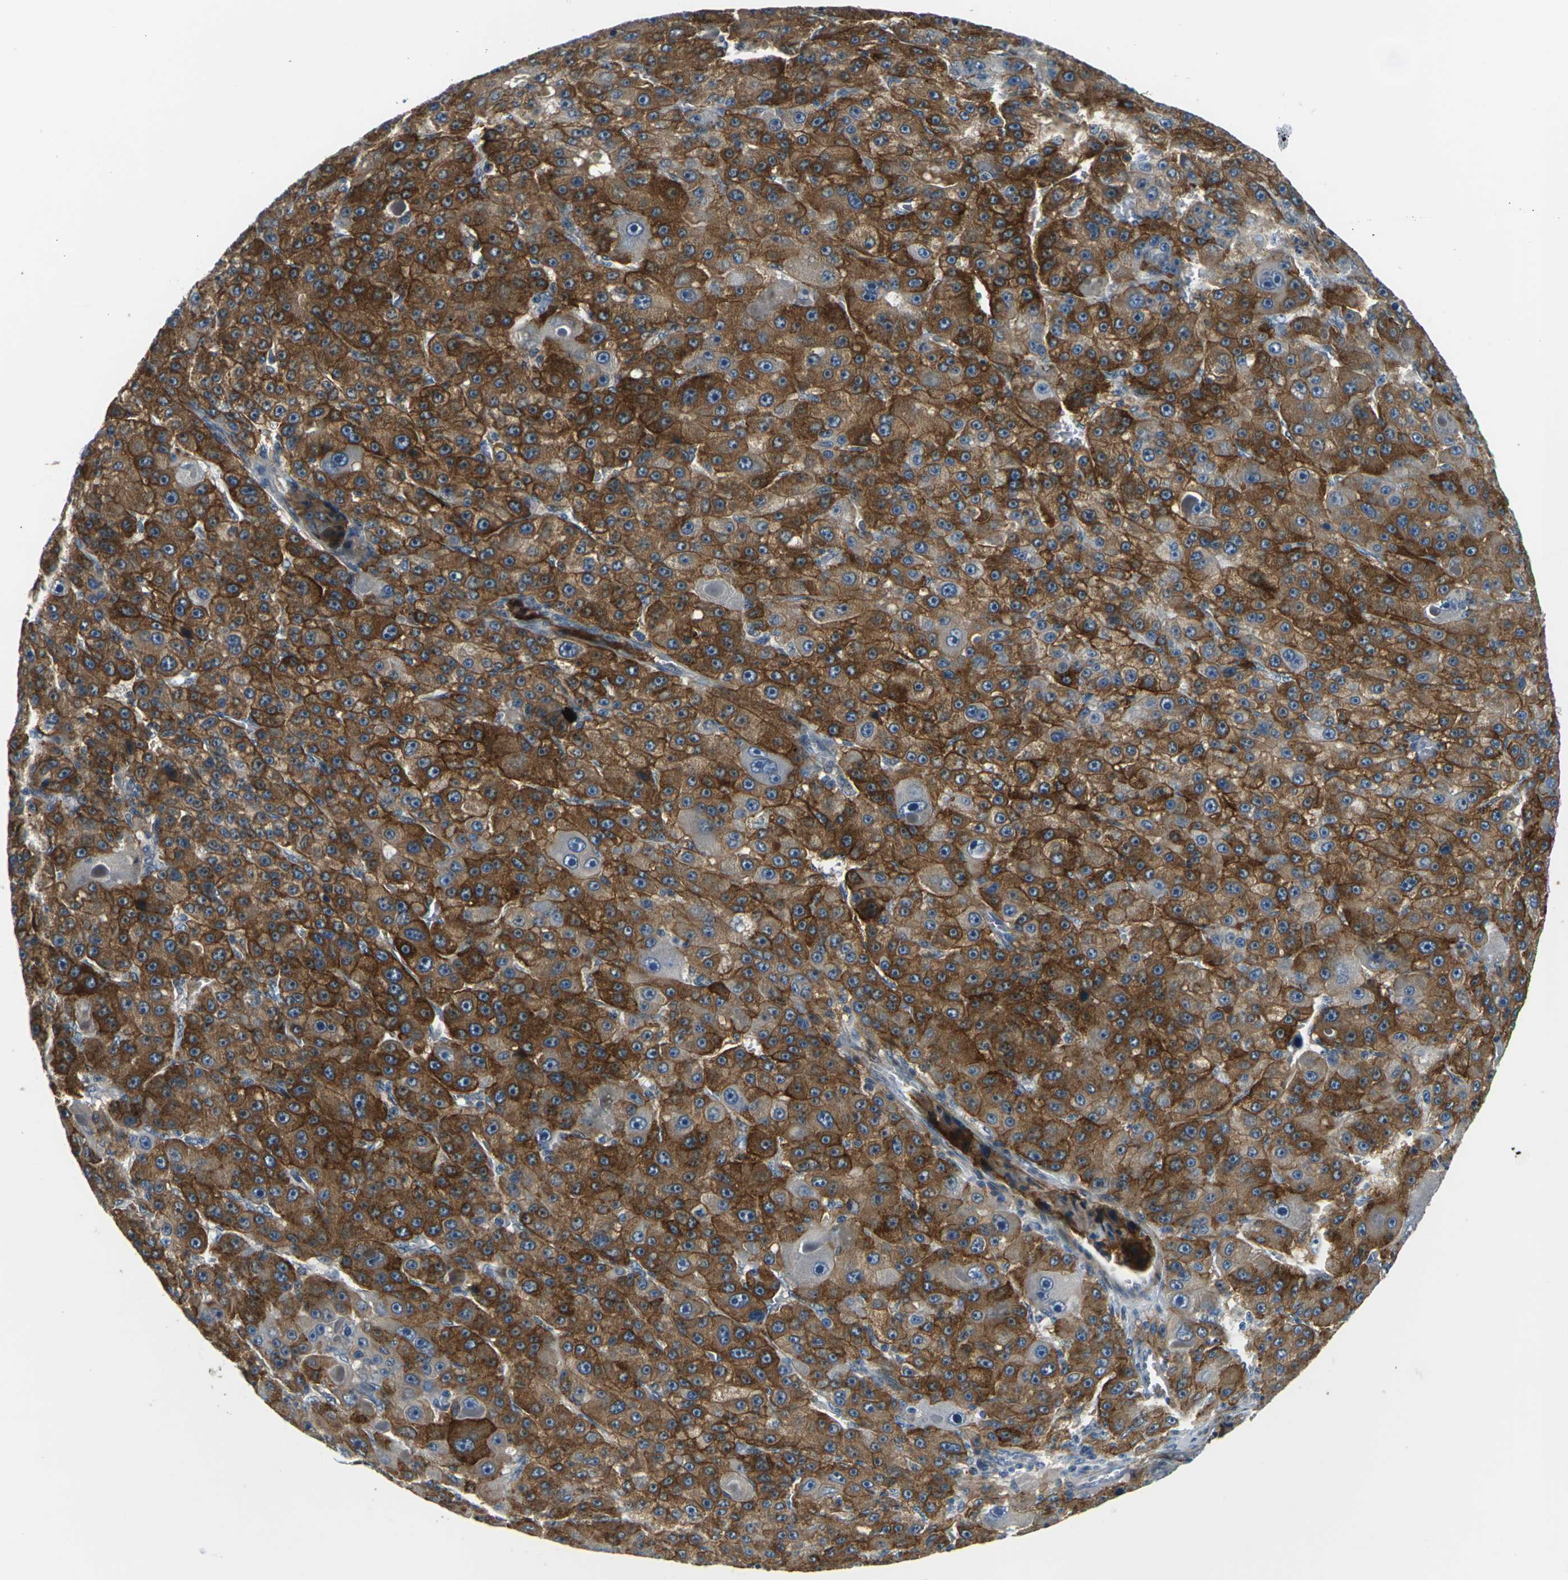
{"staining": {"intensity": "moderate", "quantity": ">75%", "location": "cytoplasmic/membranous"}, "tissue": "liver cancer", "cell_type": "Tumor cells", "image_type": "cancer", "snomed": [{"axis": "morphology", "description": "Carcinoma, Hepatocellular, NOS"}, {"axis": "topography", "description": "Liver"}], "caption": "This histopathology image demonstrates immunohistochemistry staining of human liver hepatocellular carcinoma, with medium moderate cytoplasmic/membranous expression in about >75% of tumor cells.", "gene": "SLC13A3", "patient": {"sex": "male", "age": 76}}